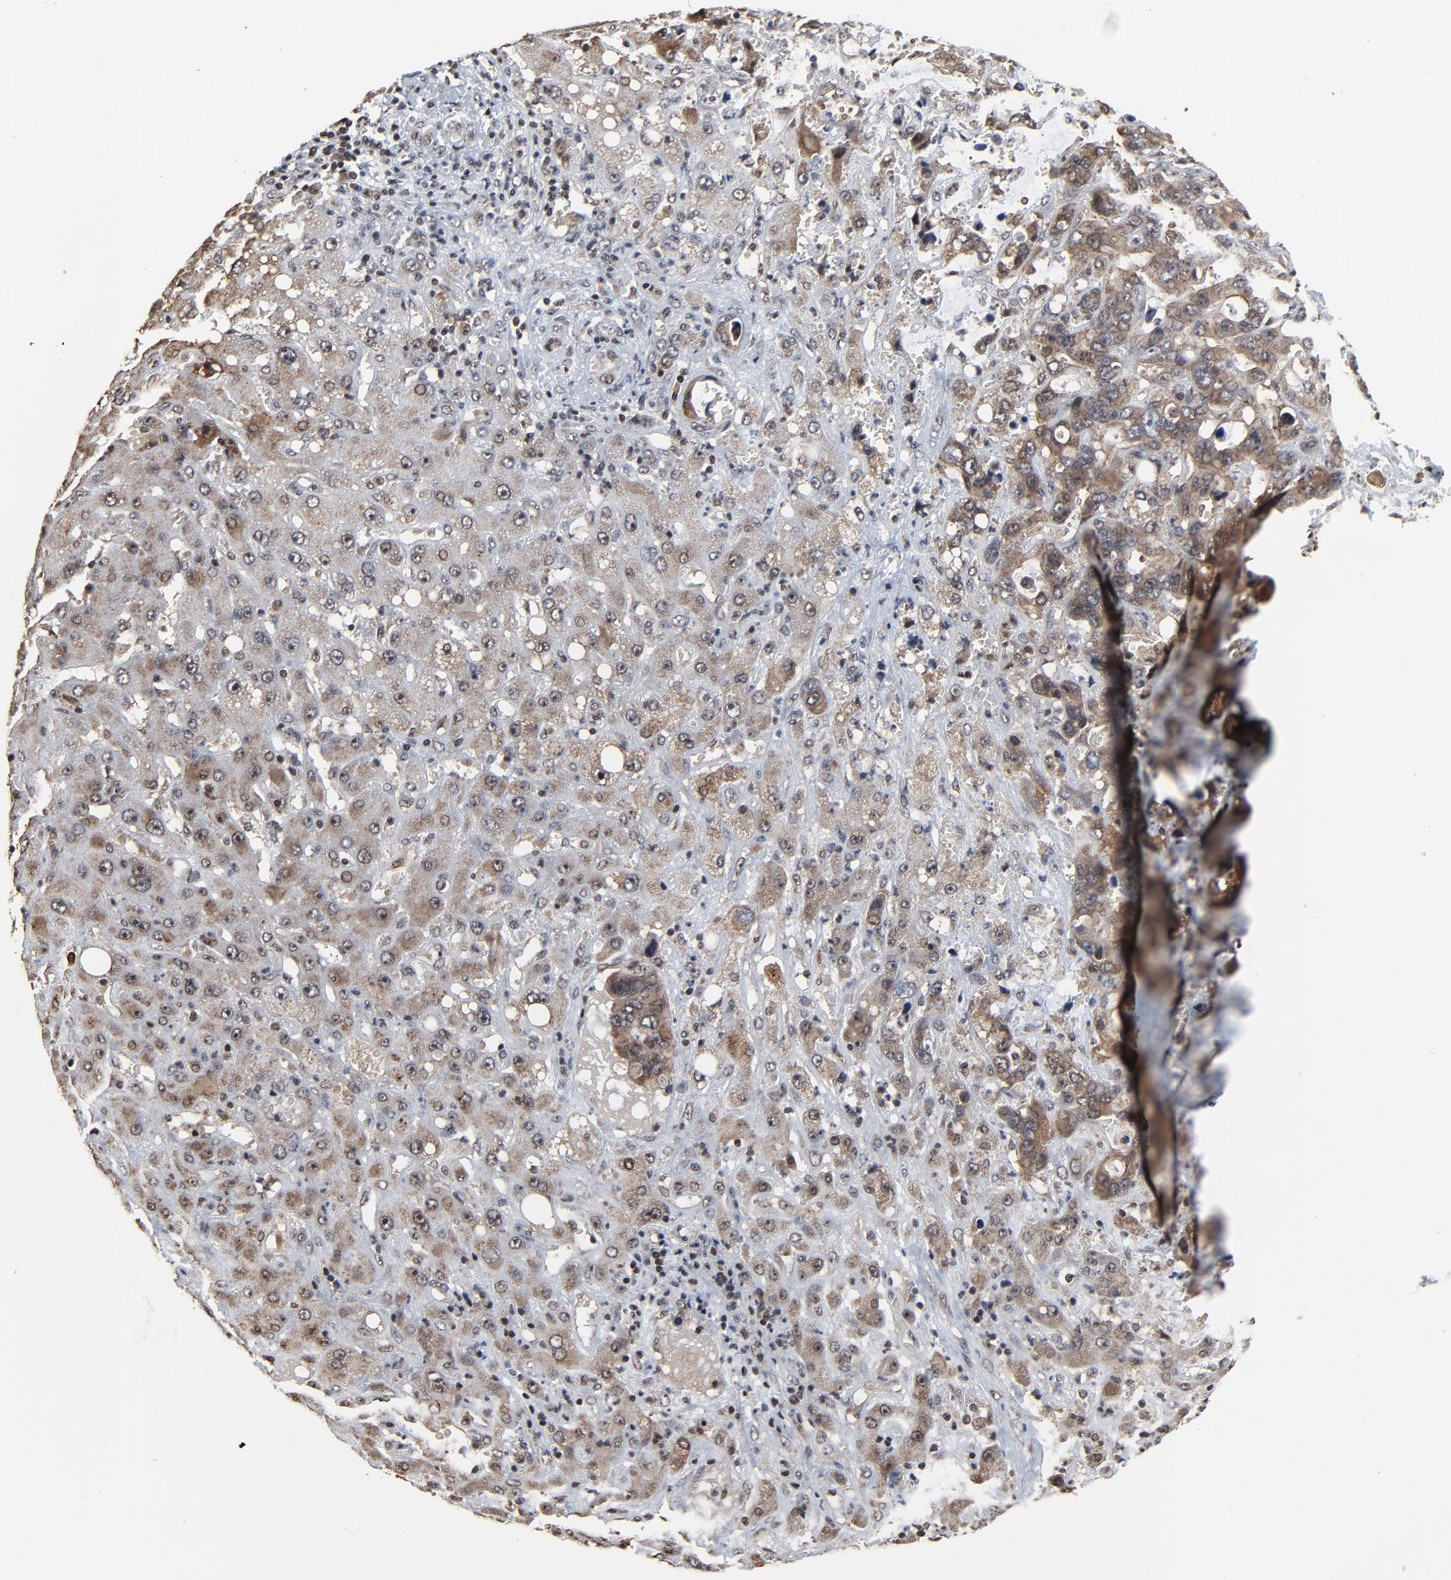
{"staining": {"intensity": "moderate", "quantity": ">75%", "location": "cytoplasmic/membranous,nuclear"}, "tissue": "liver cancer", "cell_type": "Tumor cells", "image_type": "cancer", "snomed": [{"axis": "morphology", "description": "Cholangiocarcinoma"}, {"axis": "topography", "description": "Liver"}], "caption": "Liver cholangiocarcinoma stained with a brown dye exhibits moderate cytoplasmic/membranous and nuclear positive positivity in about >75% of tumor cells.", "gene": "RHOJ", "patient": {"sex": "female", "age": 65}}